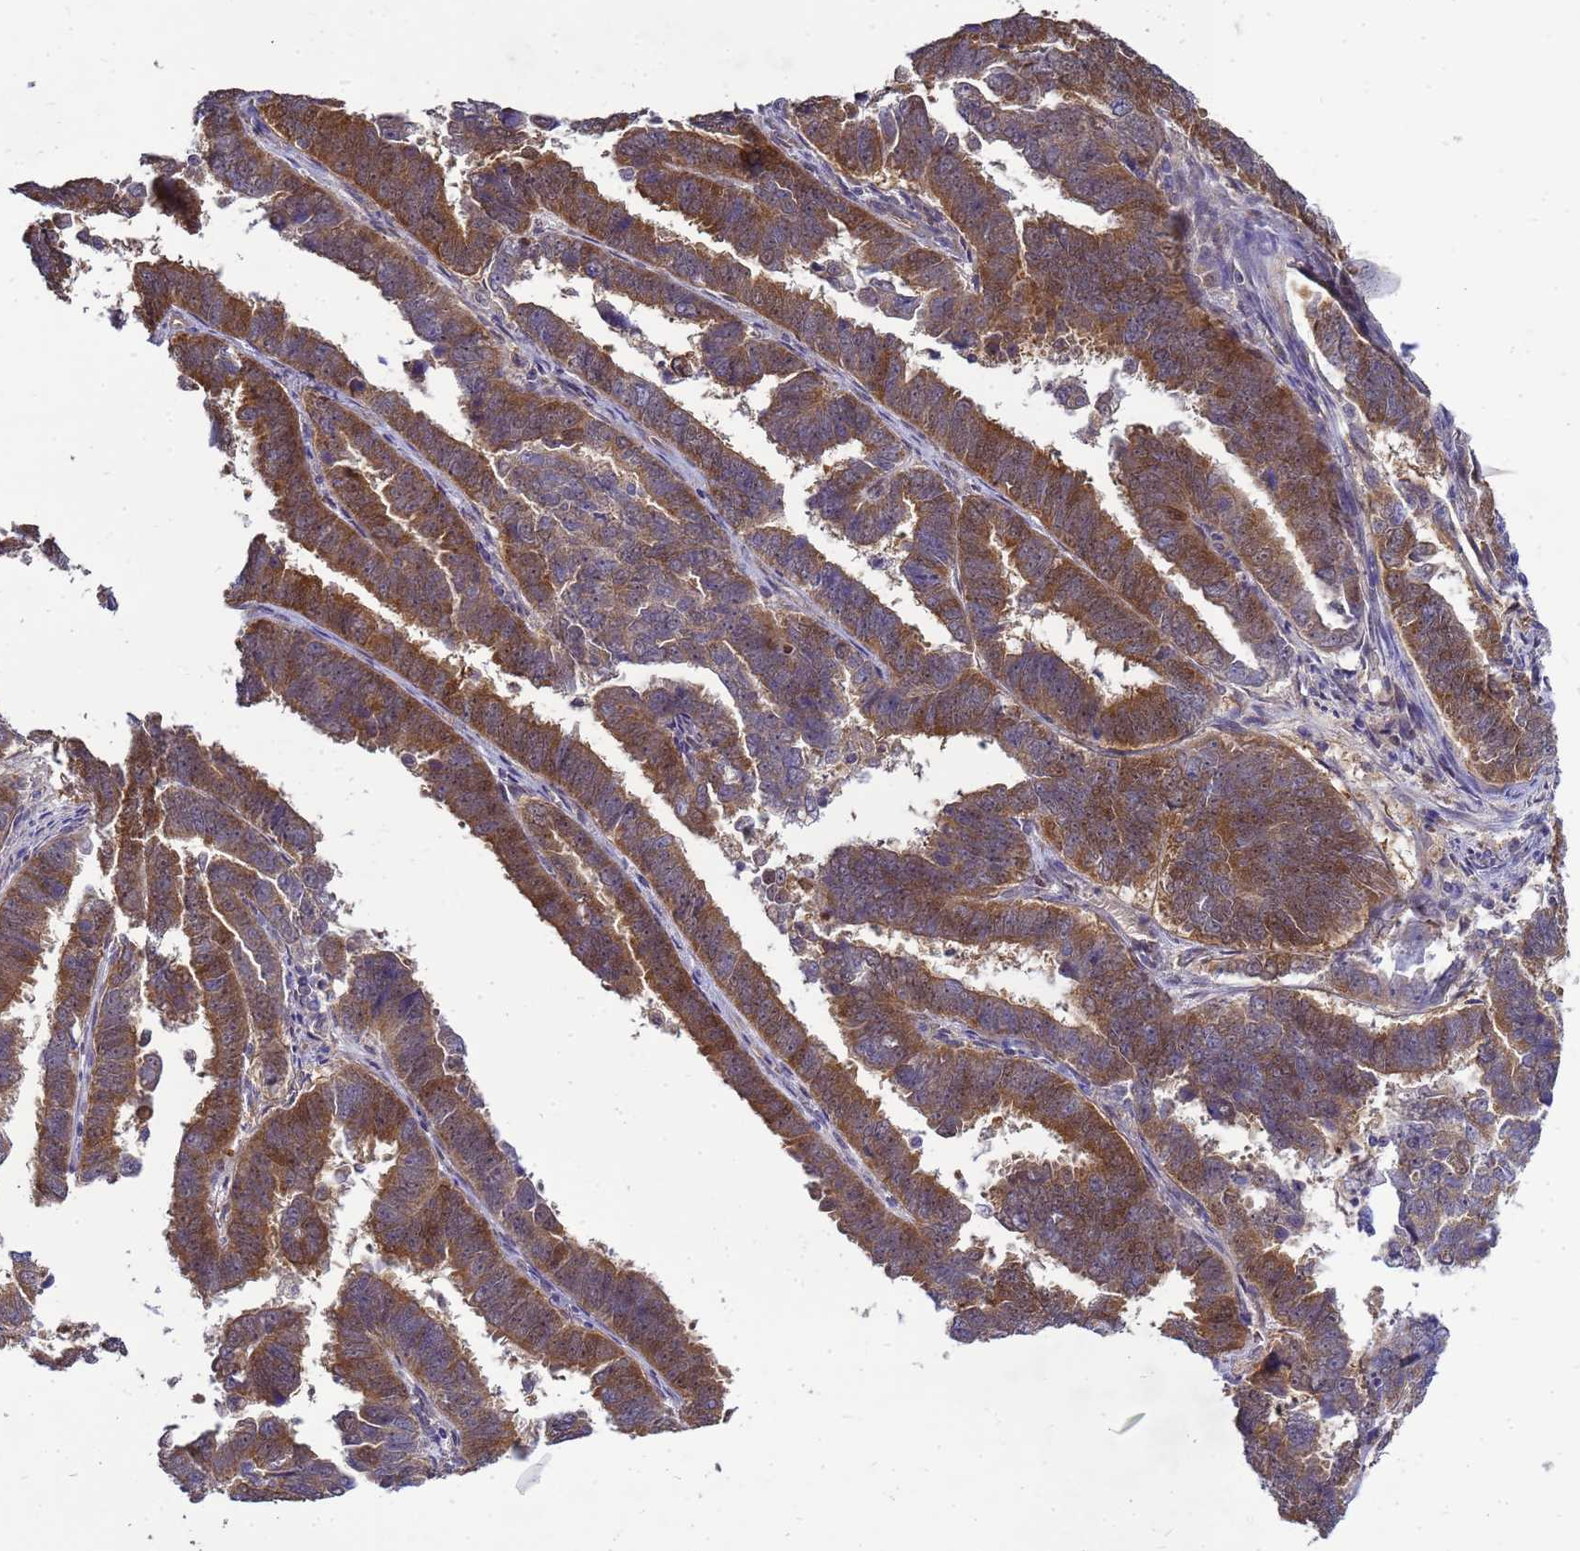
{"staining": {"intensity": "moderate", "quantity": ">75%", "location": "cytoplasmic/membranous,nuclear"}, "tissue": "endometrial cancer", "cell_type": "Tumor cells", "image_type": "cancer", "snomed": [{"axis": "morphology", "description": "Adenocarcinoma, NOS"}, {"axis": "topography", "description": "Endometrium"}], "caption": "Protein staining of endometrial cancer (adenocarcinoma) tissue demonstrates moderate cytoplasmic/membranous and nuclear positivity in about >75% of tumor cells.", "gene": "EIF4EBP3", "patient": {"sex": "female", "age": 75}}